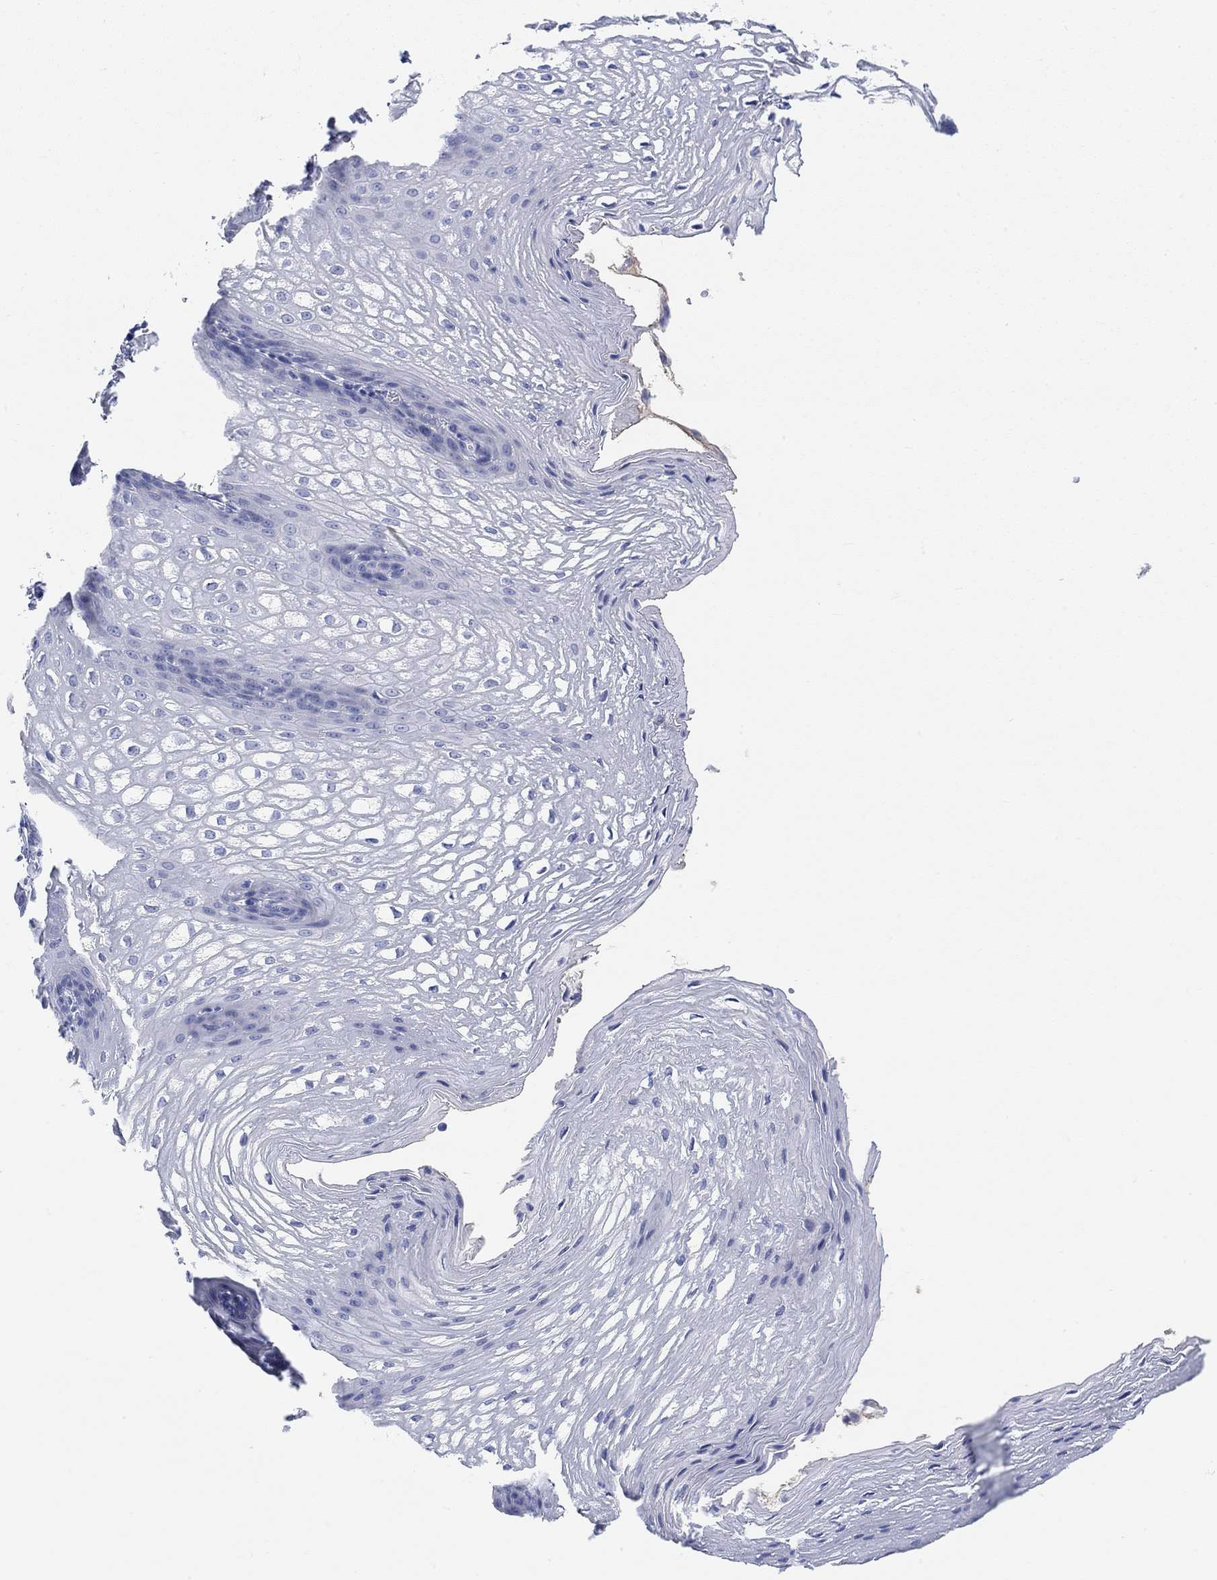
{"staining": {"intensity": "negative", "quantity": "none", "location": "none"}, "tissue": "esophagus", "cell_type": "Squamous epithelial cells", "image_type": "normal", "snomed": [{"axis": "morphology", "description": "Normal tissue, NOS"}, {"axis": "topography", "description": "Esophagus"}], "caption": "Protein analysis of benign esophagus reveals no significant expression in squamous epithelial cells. (DAB (3,3'-diaminobenzidine) immunohistochemistry (IHC) visualized using brightfield microscopy, high magnification).", "gene": "XIRP2", "patient": {"sex": "male", "age": 72}}